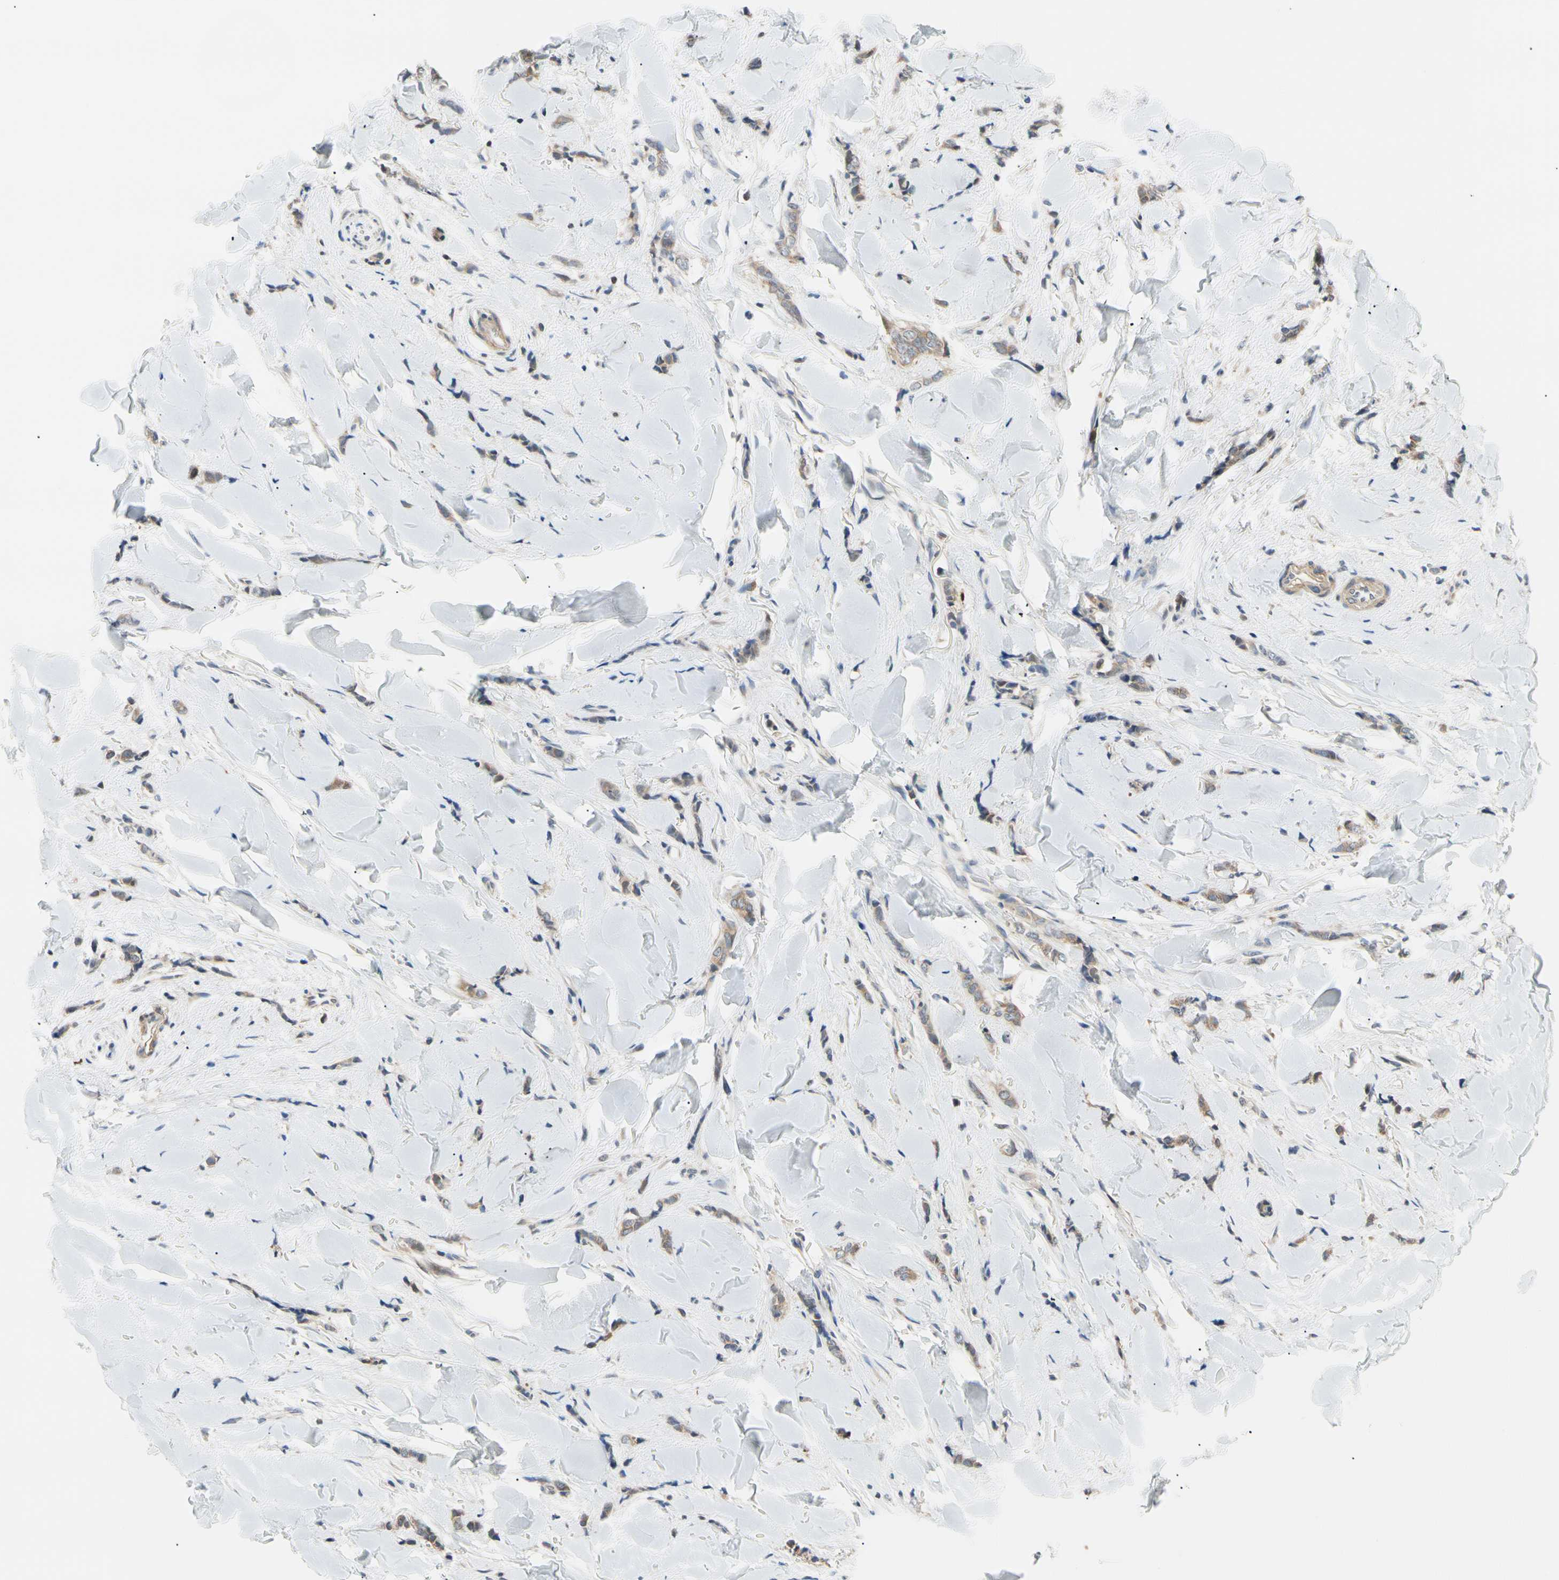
{"staining": {"intensity": "moderate", "quantity": ">75%", "location": "cytoplasmic/membranous"}, "tissue": "breast cancer", "cell_type": "Tumor cells", "image_type": "cancer", "snomed": [{"axis": "morphology", "description": "Lobular carcinoma"}, {"axis": "topography", "description": "Skin"}, {"axis": "topography", "description": "Breast"}], "caption": "Protein positivity by immunohistochemistry reveals moderate cytoplasmic/membranous positivity in about >75% of tumor cells in breast cancer (lobular carcinoma).", "gene": "SEC23B", "patient": {"sex": "female", "age": 46}}